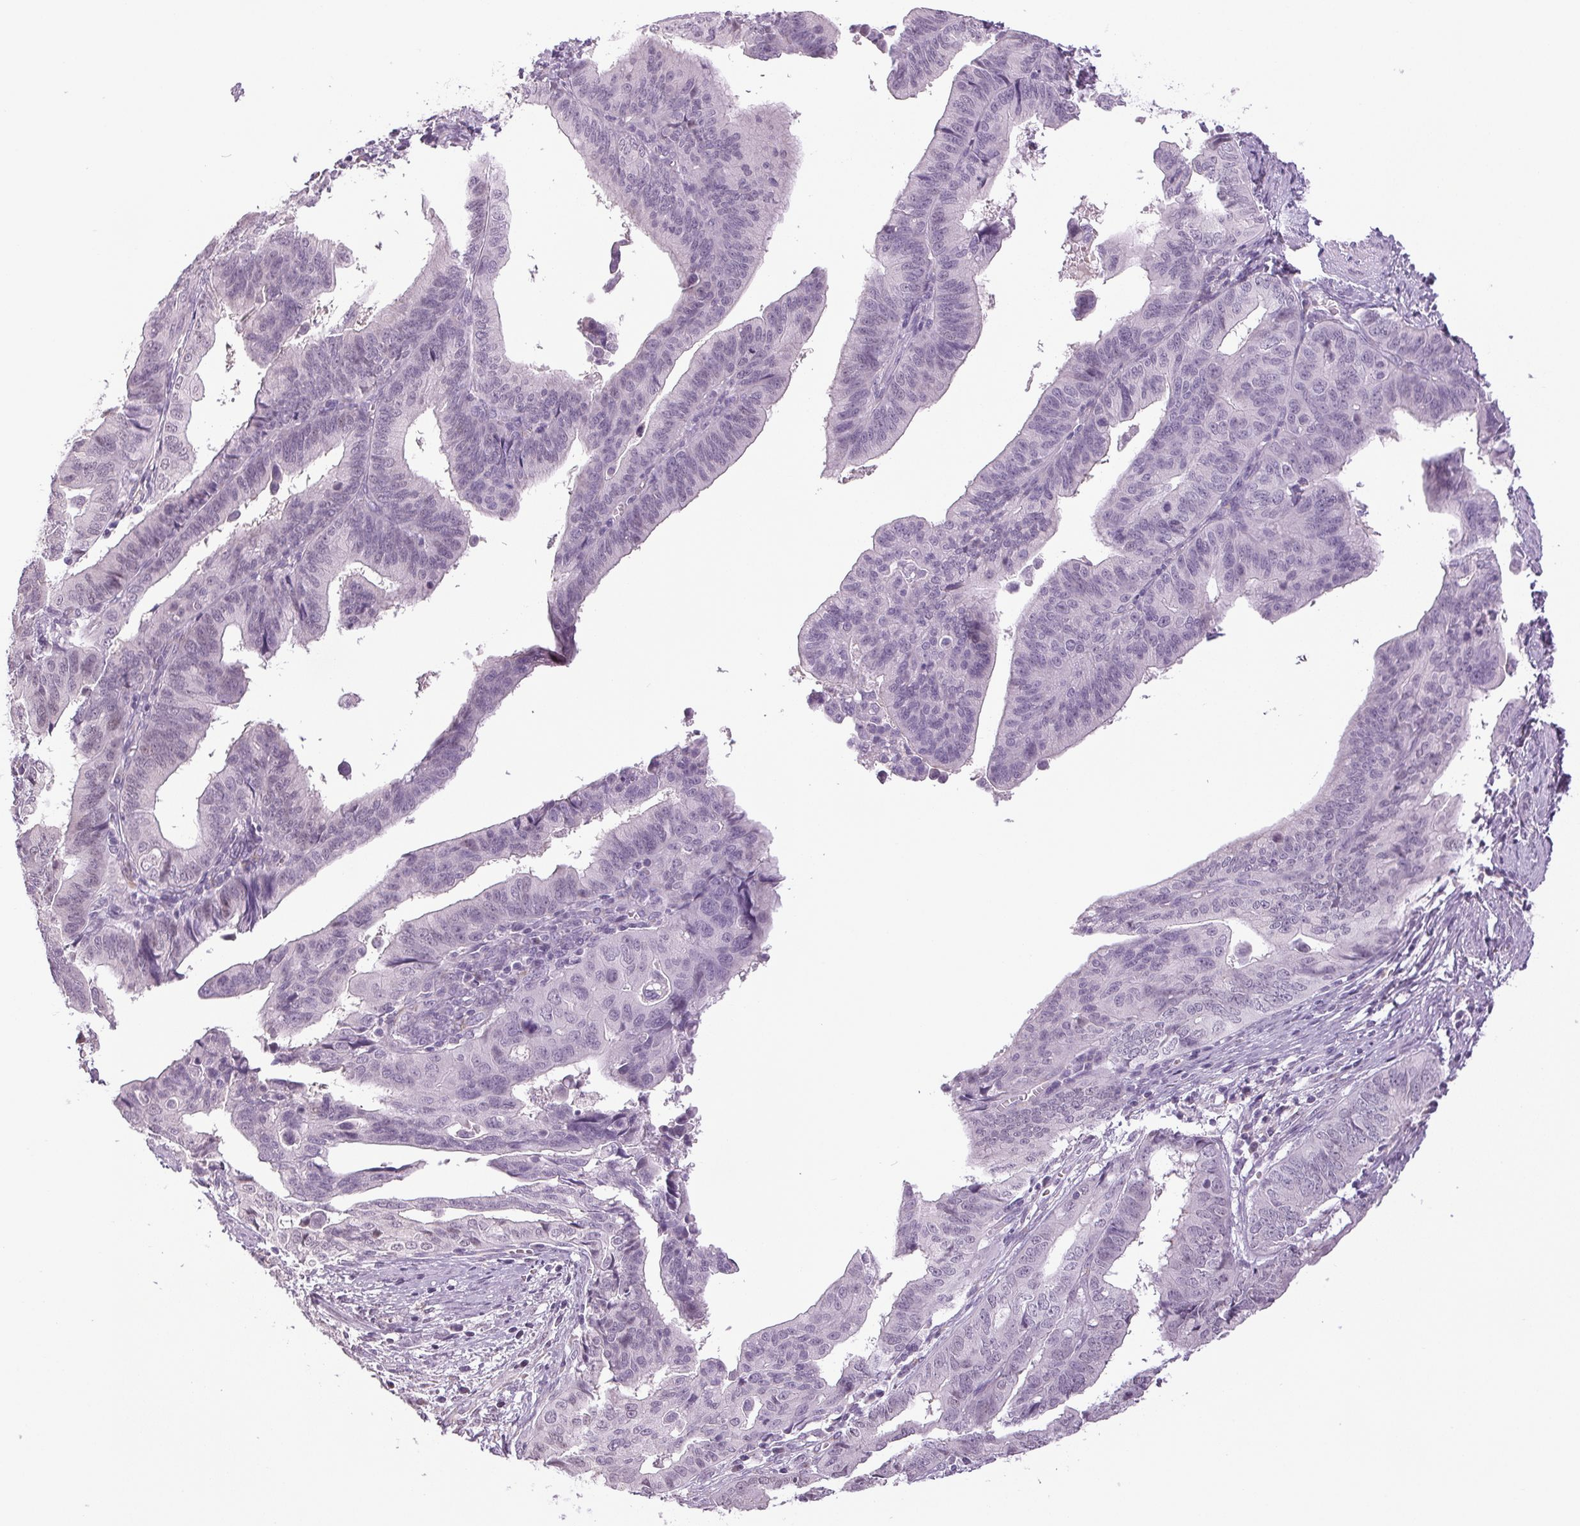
{"staining": {"intensity": "negative", "quantity": "none", "location": "none"}, "tissue": "endometrial cancer", "cell_type": "Tumor cells", "image_type": "cancer", "snomed": [{"axis": "morphology", "description": "Adenocarcinoma, NOS"}, {"axis": "topography", "description": "Endometrium"}], "caption": "IHC image of neoplastic tissue: human endometrial cancer stained with DAB (3,3'-diaminobenzidine) demonstrates no significant protein staining in tumor cells.", "gene": "DNAJC6", "patient": {"sex": "female", "age": 65}}